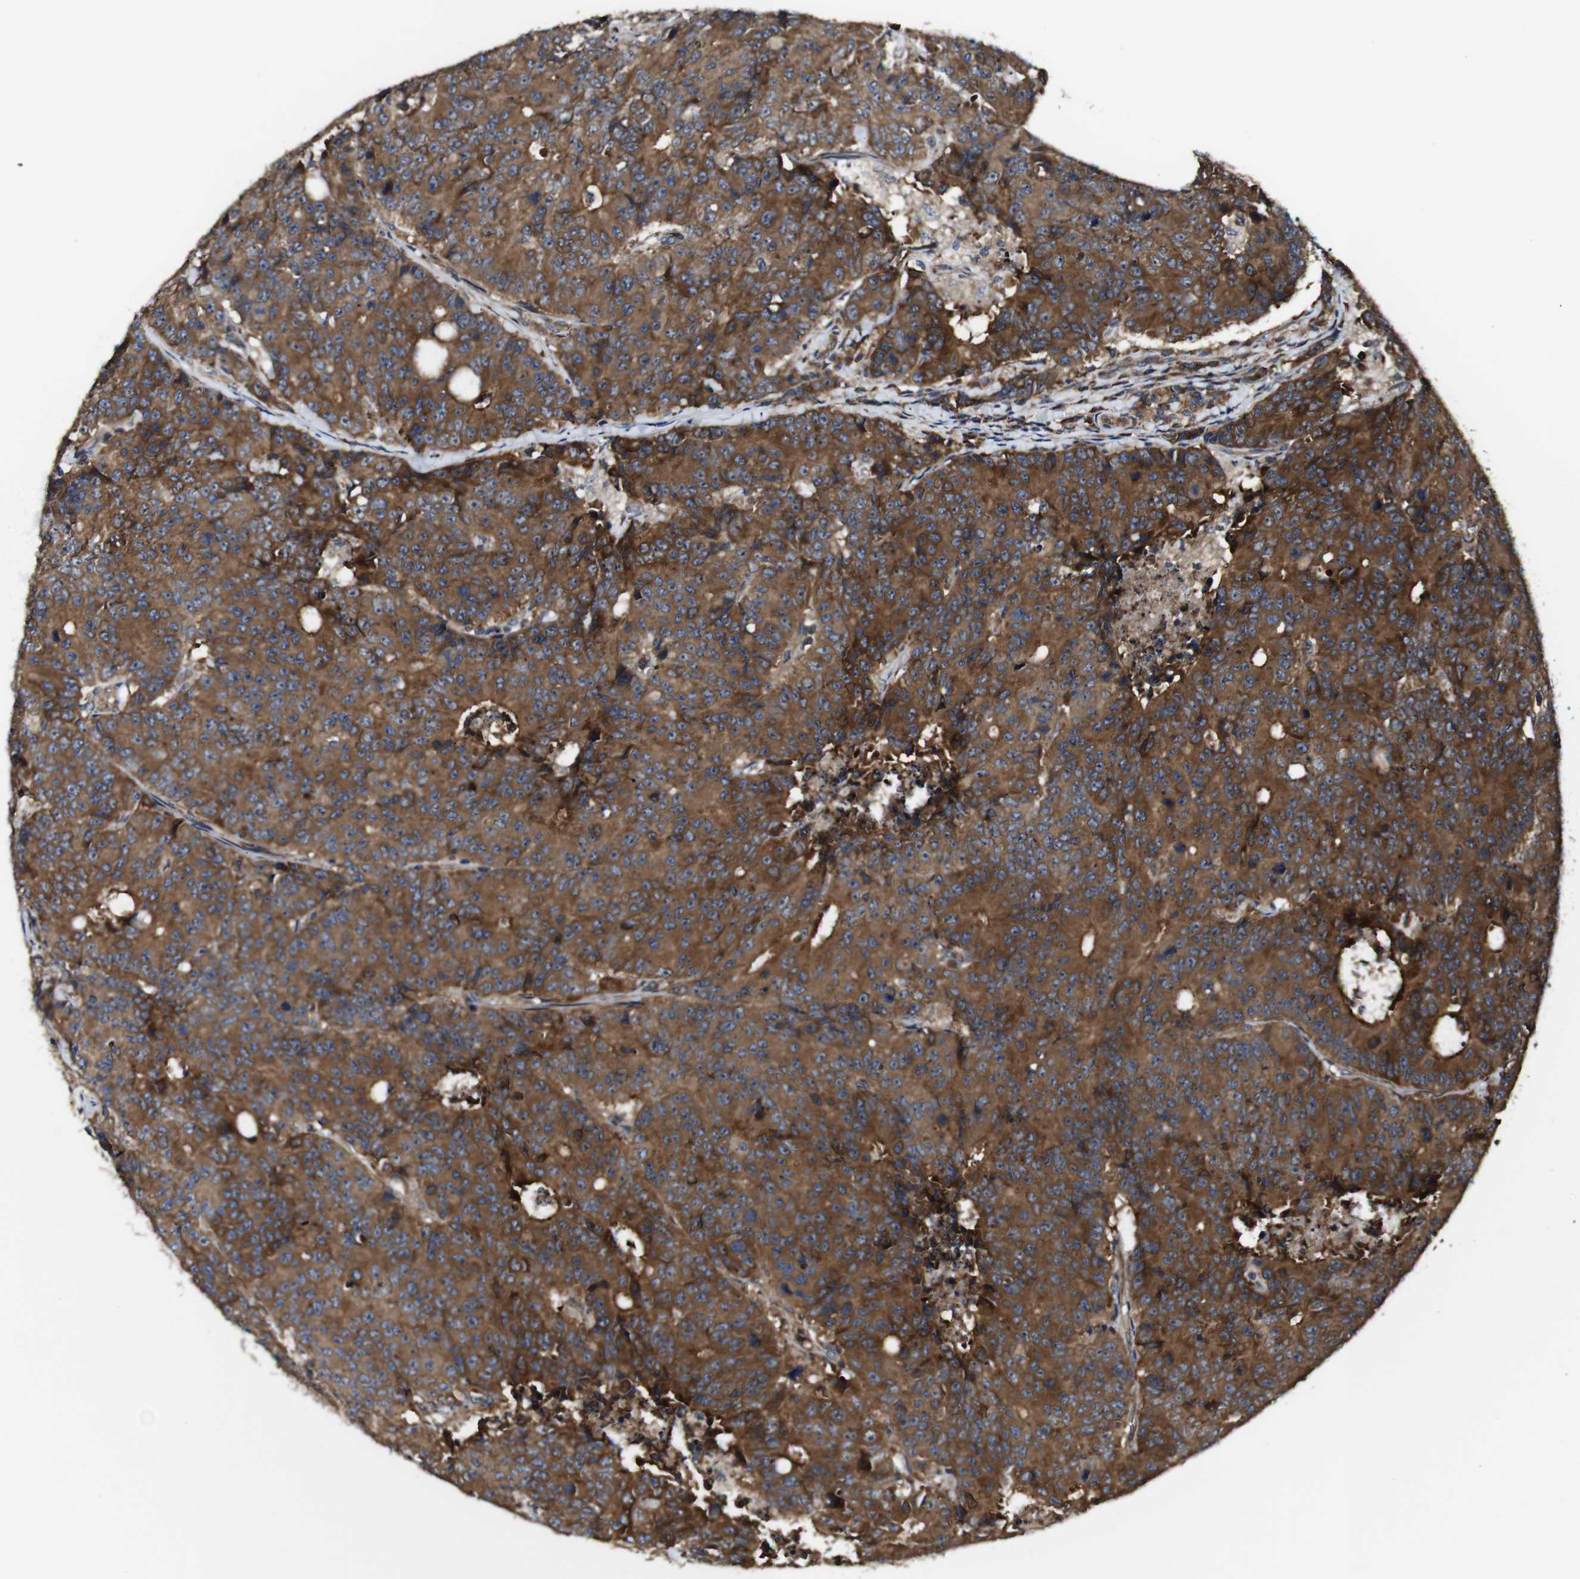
{"staining": {"intensity": "strong", "quantity": ">75%", "location": "cytoplasmic/membranous"}, "tissue": "colorectal cancer", "cell_type": "Tumor cells", "image_type": "cancer", "snomed": [{"axis": "morphology", "description": "Adenocarcinoma, NOS"}, {"axis": "topography", "description": "Colon"}], "caption": "Colorectal cancer (adenocarcinoma) stained with DAB IHC displays high levels of strong cytoplasmic/membranous expression in about >75% of tumor cells. Ihc stains the protein in brown and the nuclei are stained blue.", "gene": "TNIK", "patient": {"sex": "female", "age": 86}}